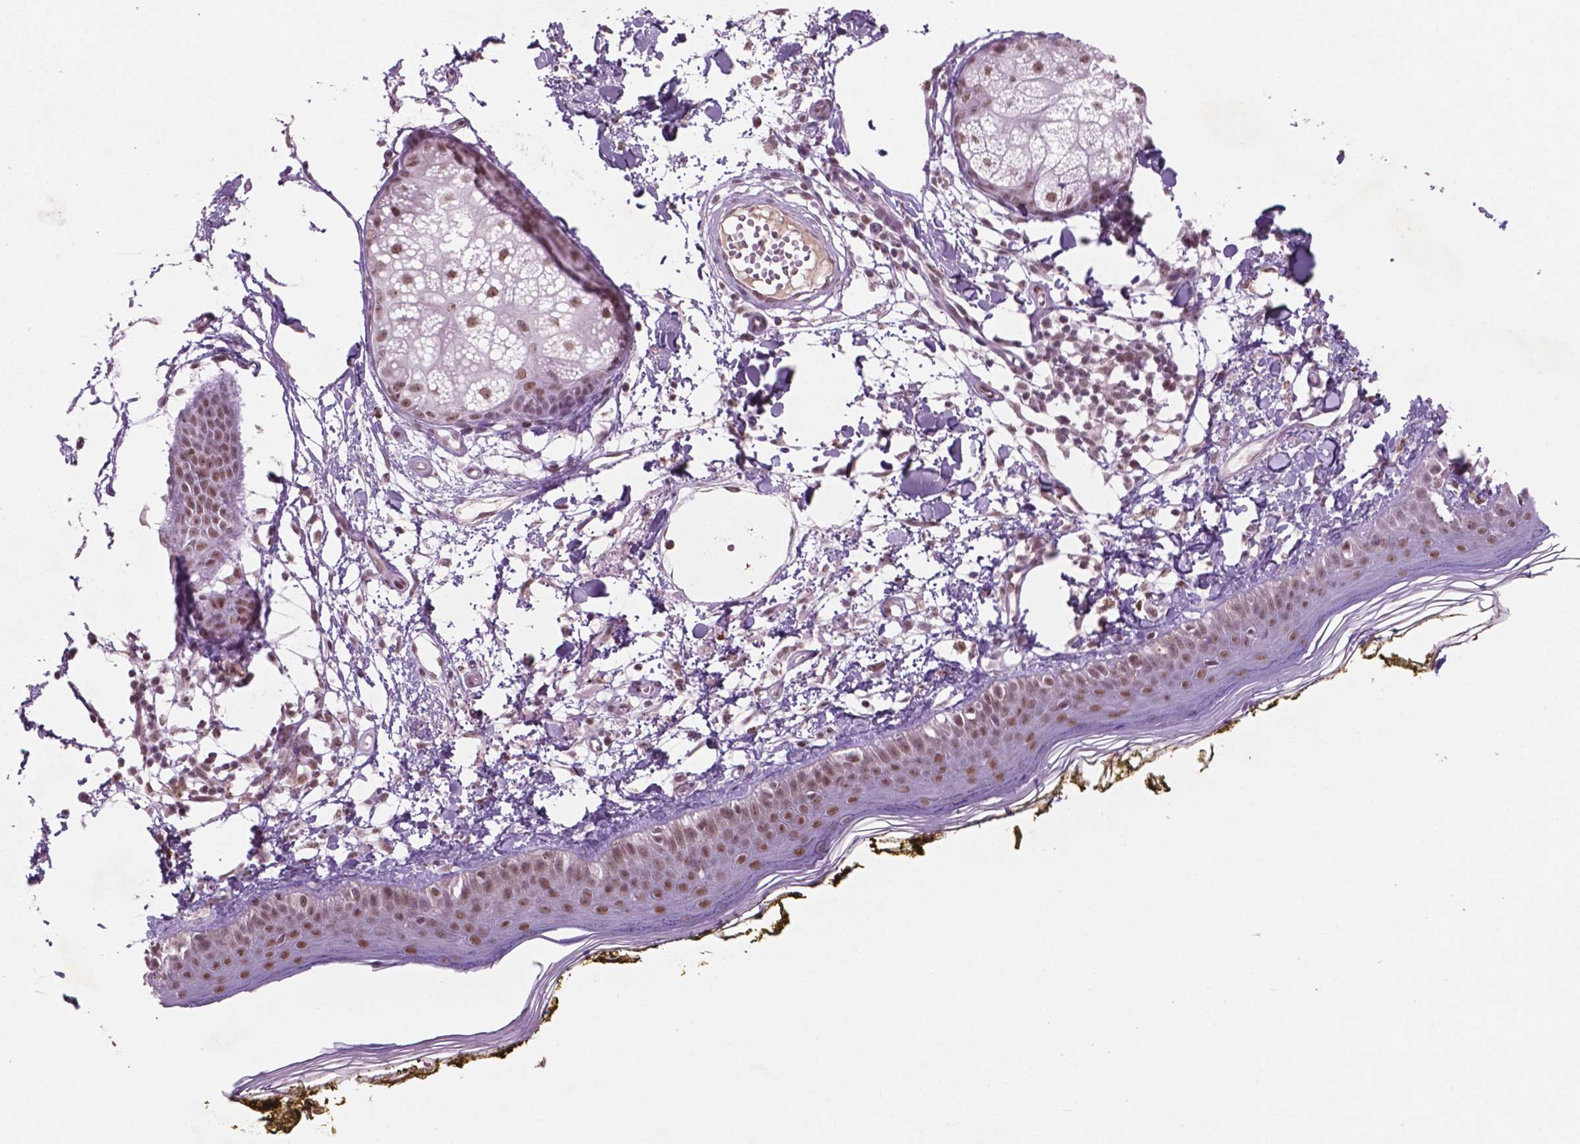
{"staining": {"intensity": "moderate", "quantity": ">75%", "location": "nuclear"}, "tissue": "skin", "cell_type": "Fibroblasts", "image_type": "normal", "snomed": [{"axis": "morphology", "description": "Normal tissue, NOS"}, {"axis": "topography", "description": "Skin"}], "caption": "The micrograph exhibits a brown stain indicating the presence of a protein in the nuclear of fibroblasts in skin.", "gene": "CTR9", "patient": {"sex": "male", "age": 76}}